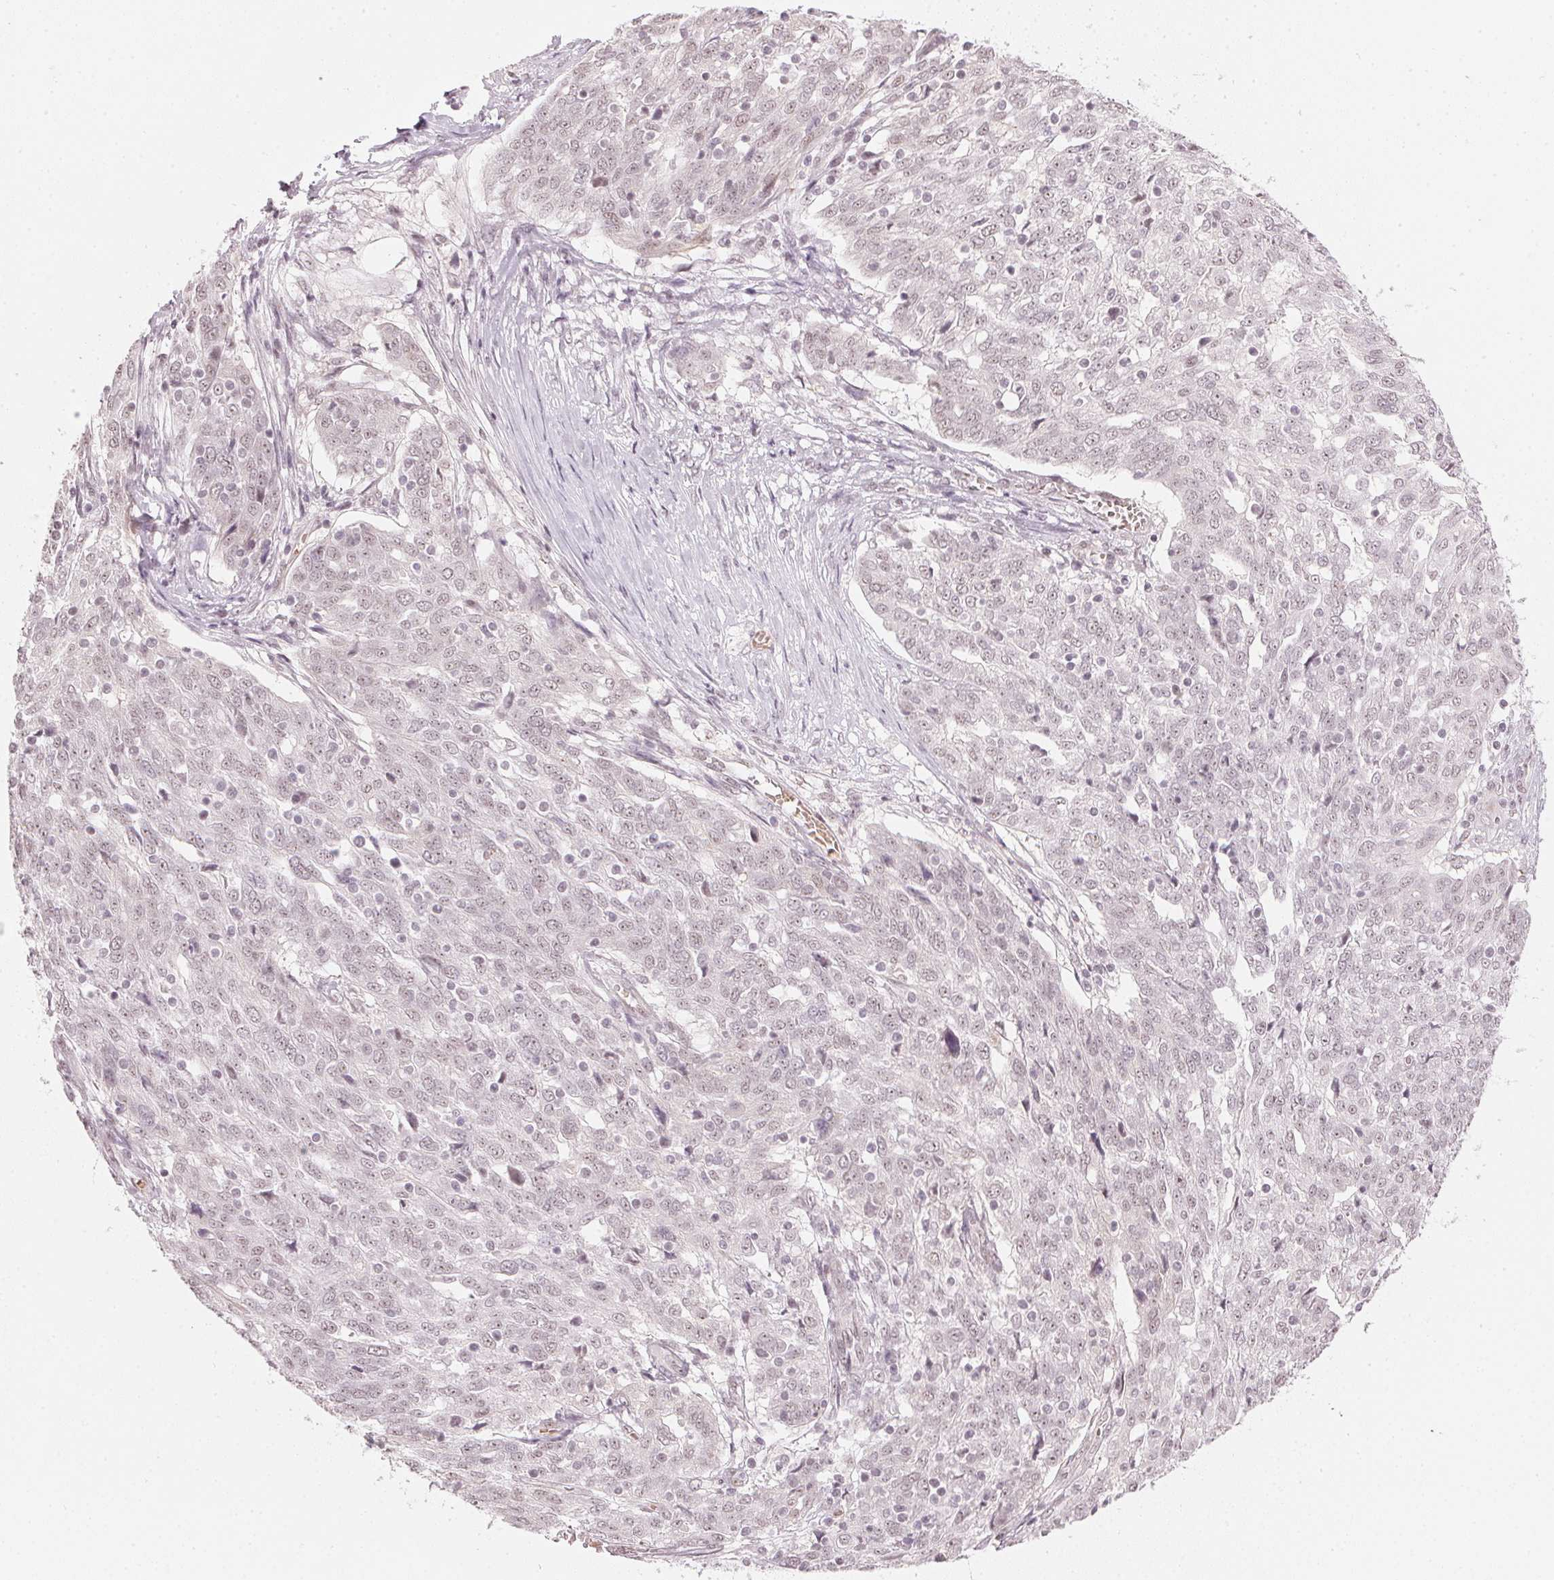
{"staining": {"intensity": "negative", "quantity": "none", "location": "none"}, "tissue": "ovarian cancer", "cell_type": "Tumor cells", "image_type": "cancer", "snomed": [{"axis": "morphology", "description": "Cystadenocarcinoma, serous, NOS"}, {"axis": "topography", "description": "Ovary"}], "caption": "Immunohistochemical staining of ovarian cancer (serous cystadenocarcinoma) shows no significant staining in tumor cells. (DAB (3,3'-diaminobenzidine) IHC with hematoxylin counter stain).", "gene": "KAT6A", "patient": {"sex": "female", "age": 67}}